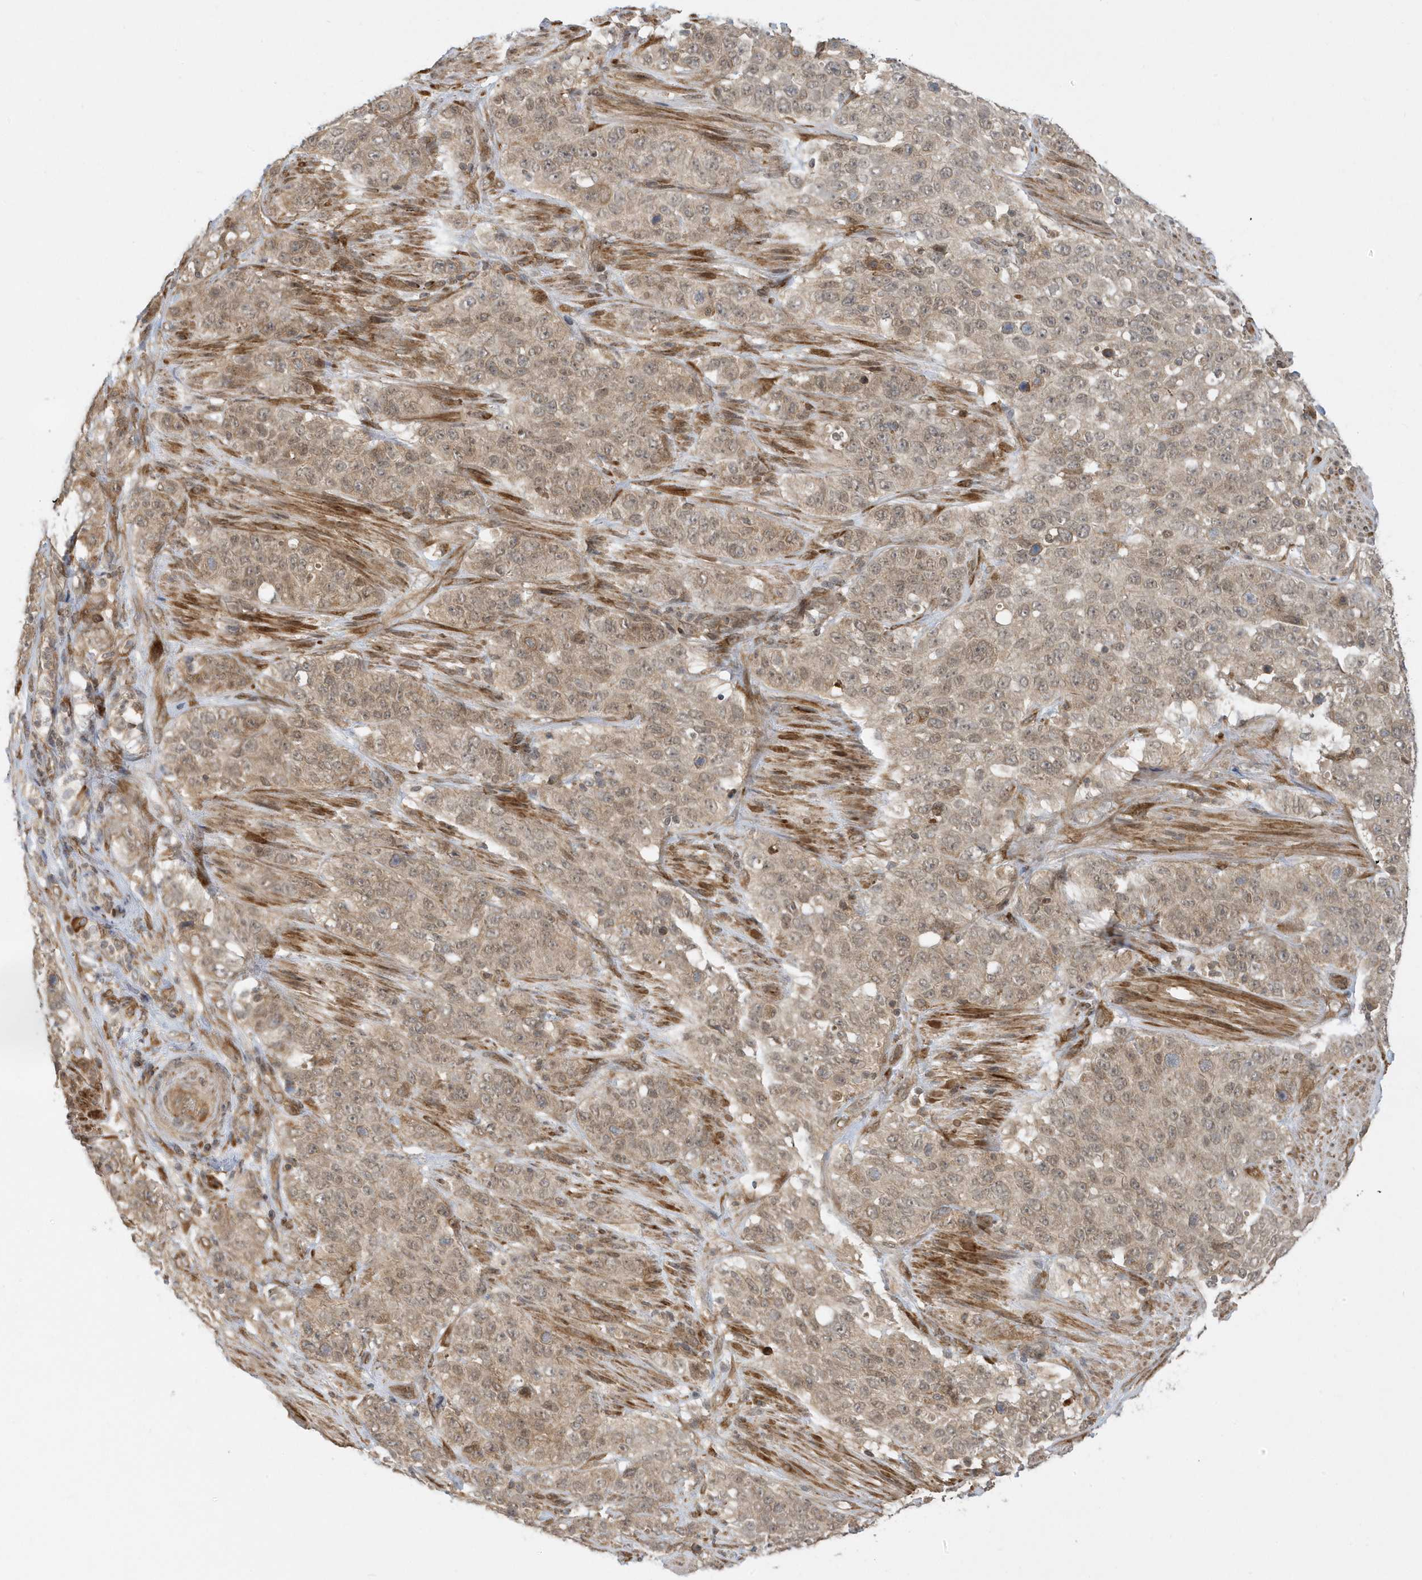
{"staining": {"intensity": "weak", "quantity": ">75%", "location": "cytoplasmic/membranous"}, "tissue": "stomach cancer", "cell_type": "Tumor cells", "image_type": "cancer", "snomed": [{"axis": "morphology", "description": "Adenocarcinoma, NOS"}, {"axis": "topography", "description": "Stomach"}], "caption": "Stomach cancer (adenocarcinoma) tissue reveals weak cytoplasmic/membranous positivity in about >75% of tumor cells", "gene": "METTL21A", "patient": {"sex": "male", "age": 48}}